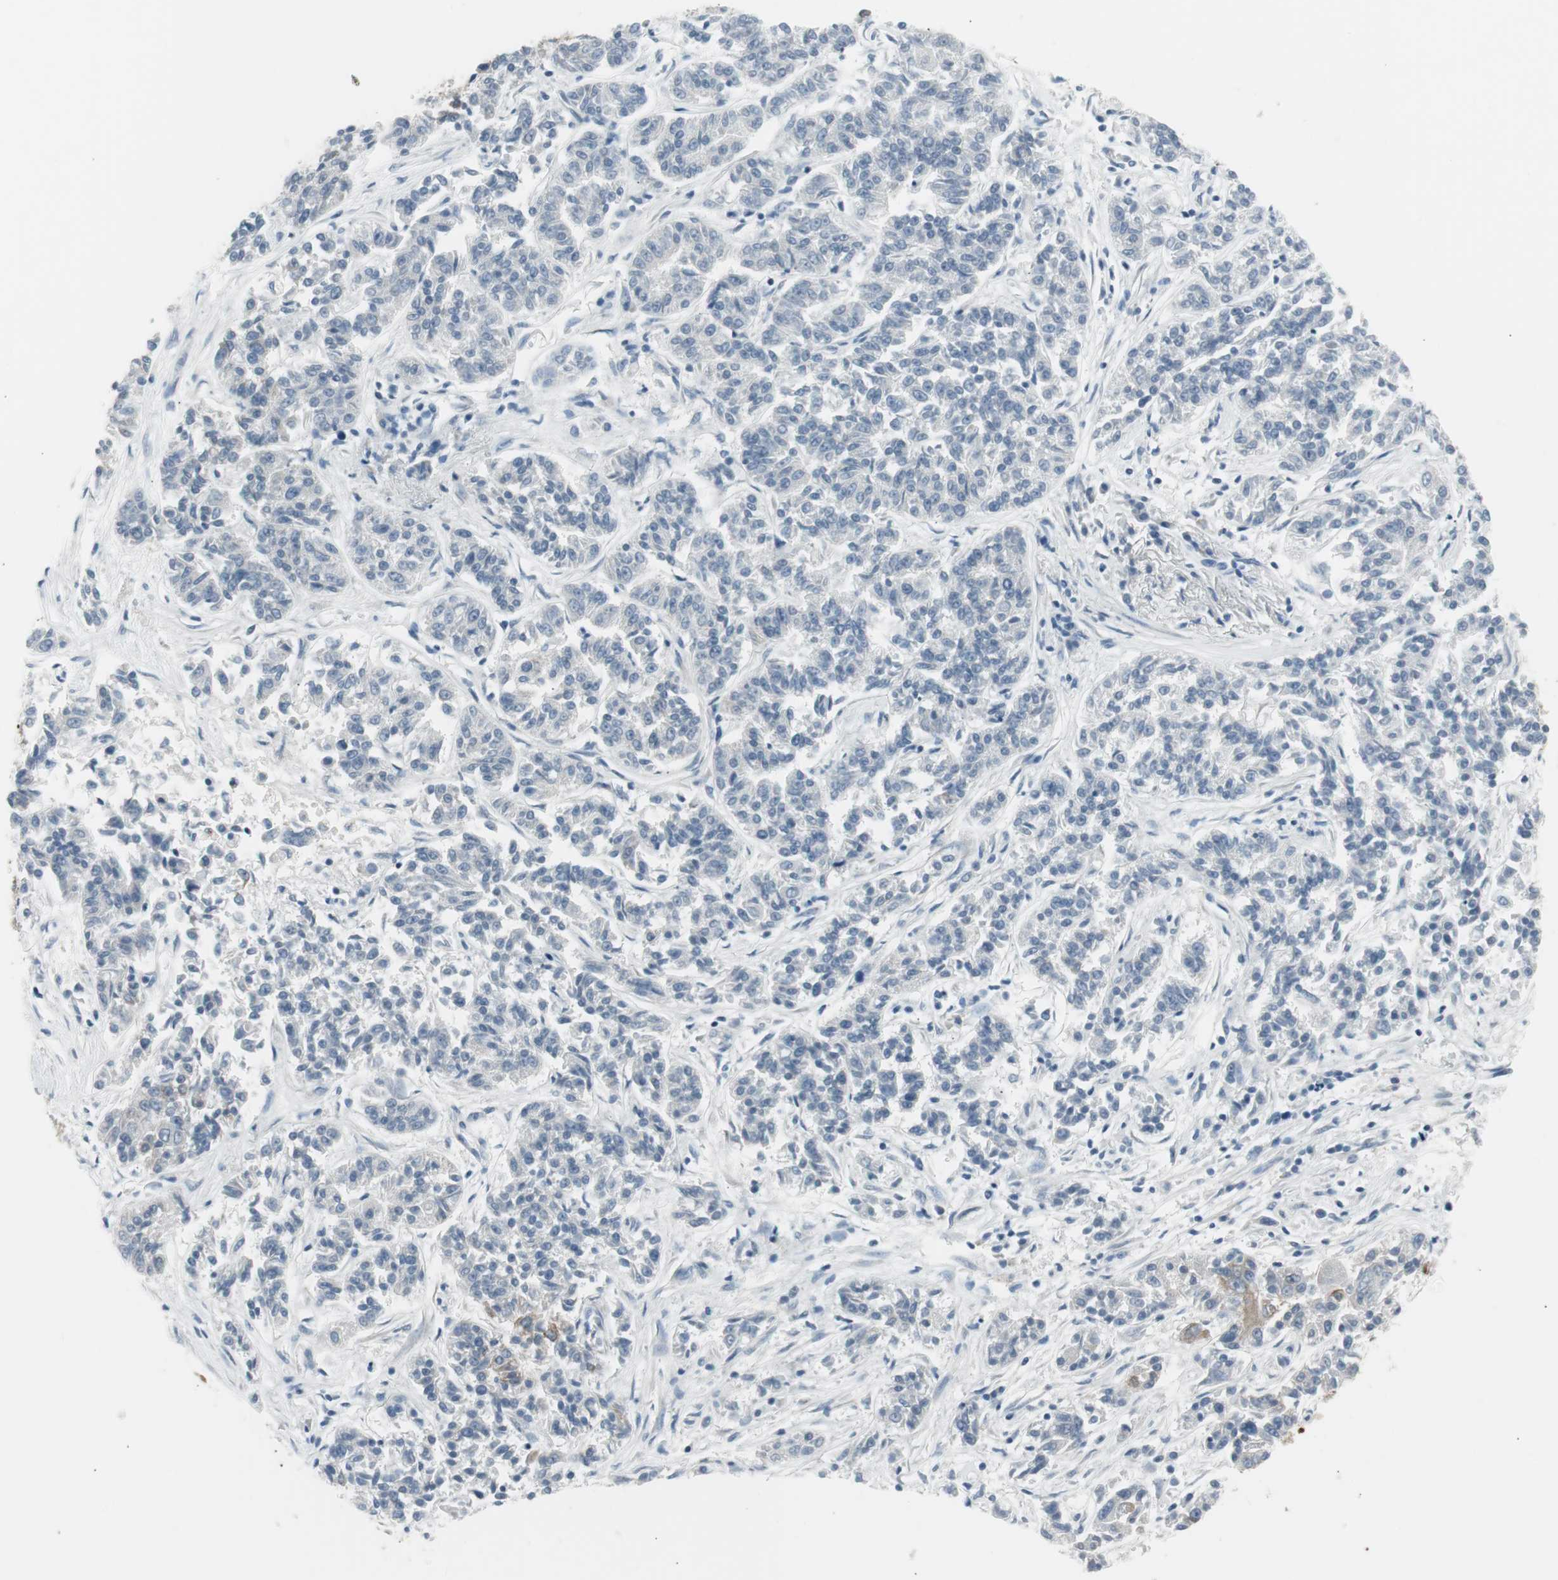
{"staining": {"intensity": "negative", "quantity": "none", "location": "none"}, "tissue": "lung cancer", "cell_type": "Tumor cells", "image_type": "cancer", "snomed": [{"axis": "morphology", "description": "Adenocarcinoma, NOS"}, {"axis": "topography", "description": "Lung"}], "caption": "Human lung cancer (adenocarcinoma) stained for a protein using immunohistochemistry demonstrates no expression in tumor cells.", "gene": "AGR2", "patient": {"sex": "male", "age": 84}}